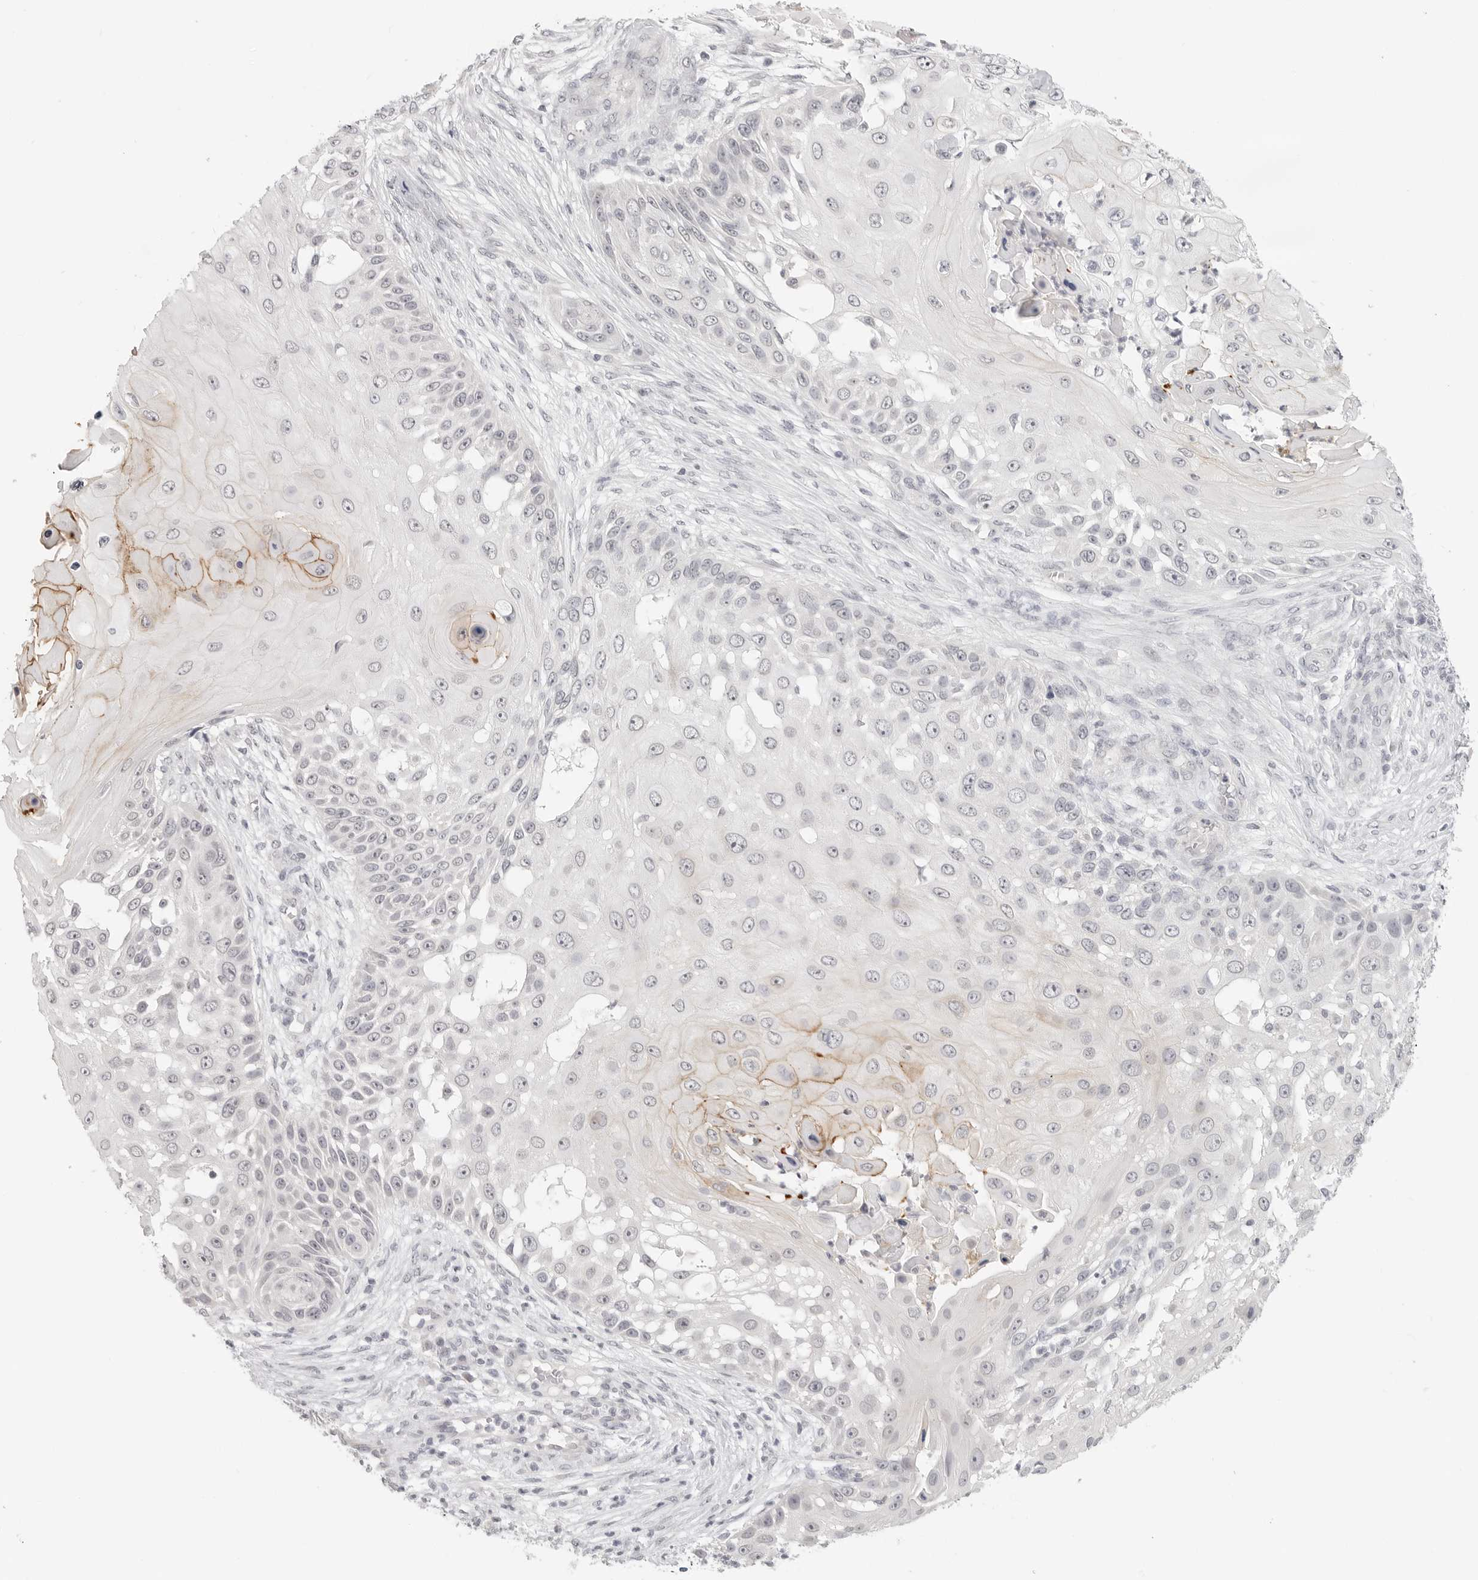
{"staining": {"intensity": "moderate", "quantity": "<25%", "location": "cytoplasmic/membranous"}, "tissue": "skin cancer", "cell_type": "Tumor cells", "image_type": "cancer", "snomed": [{"axis": "morphology", "description": "Squamous cell carcinoma, NOS"}, {"axis": "topography", "description": "Skin"}], "caption": "Tumor cells demonstrate moderate cytoplasmic/membranous expression in approximately <25% of cells in skin cancer (squamous cell carcinoma).", "gene": "KLK11", "patient": {"sex": "female", "age": 44}}